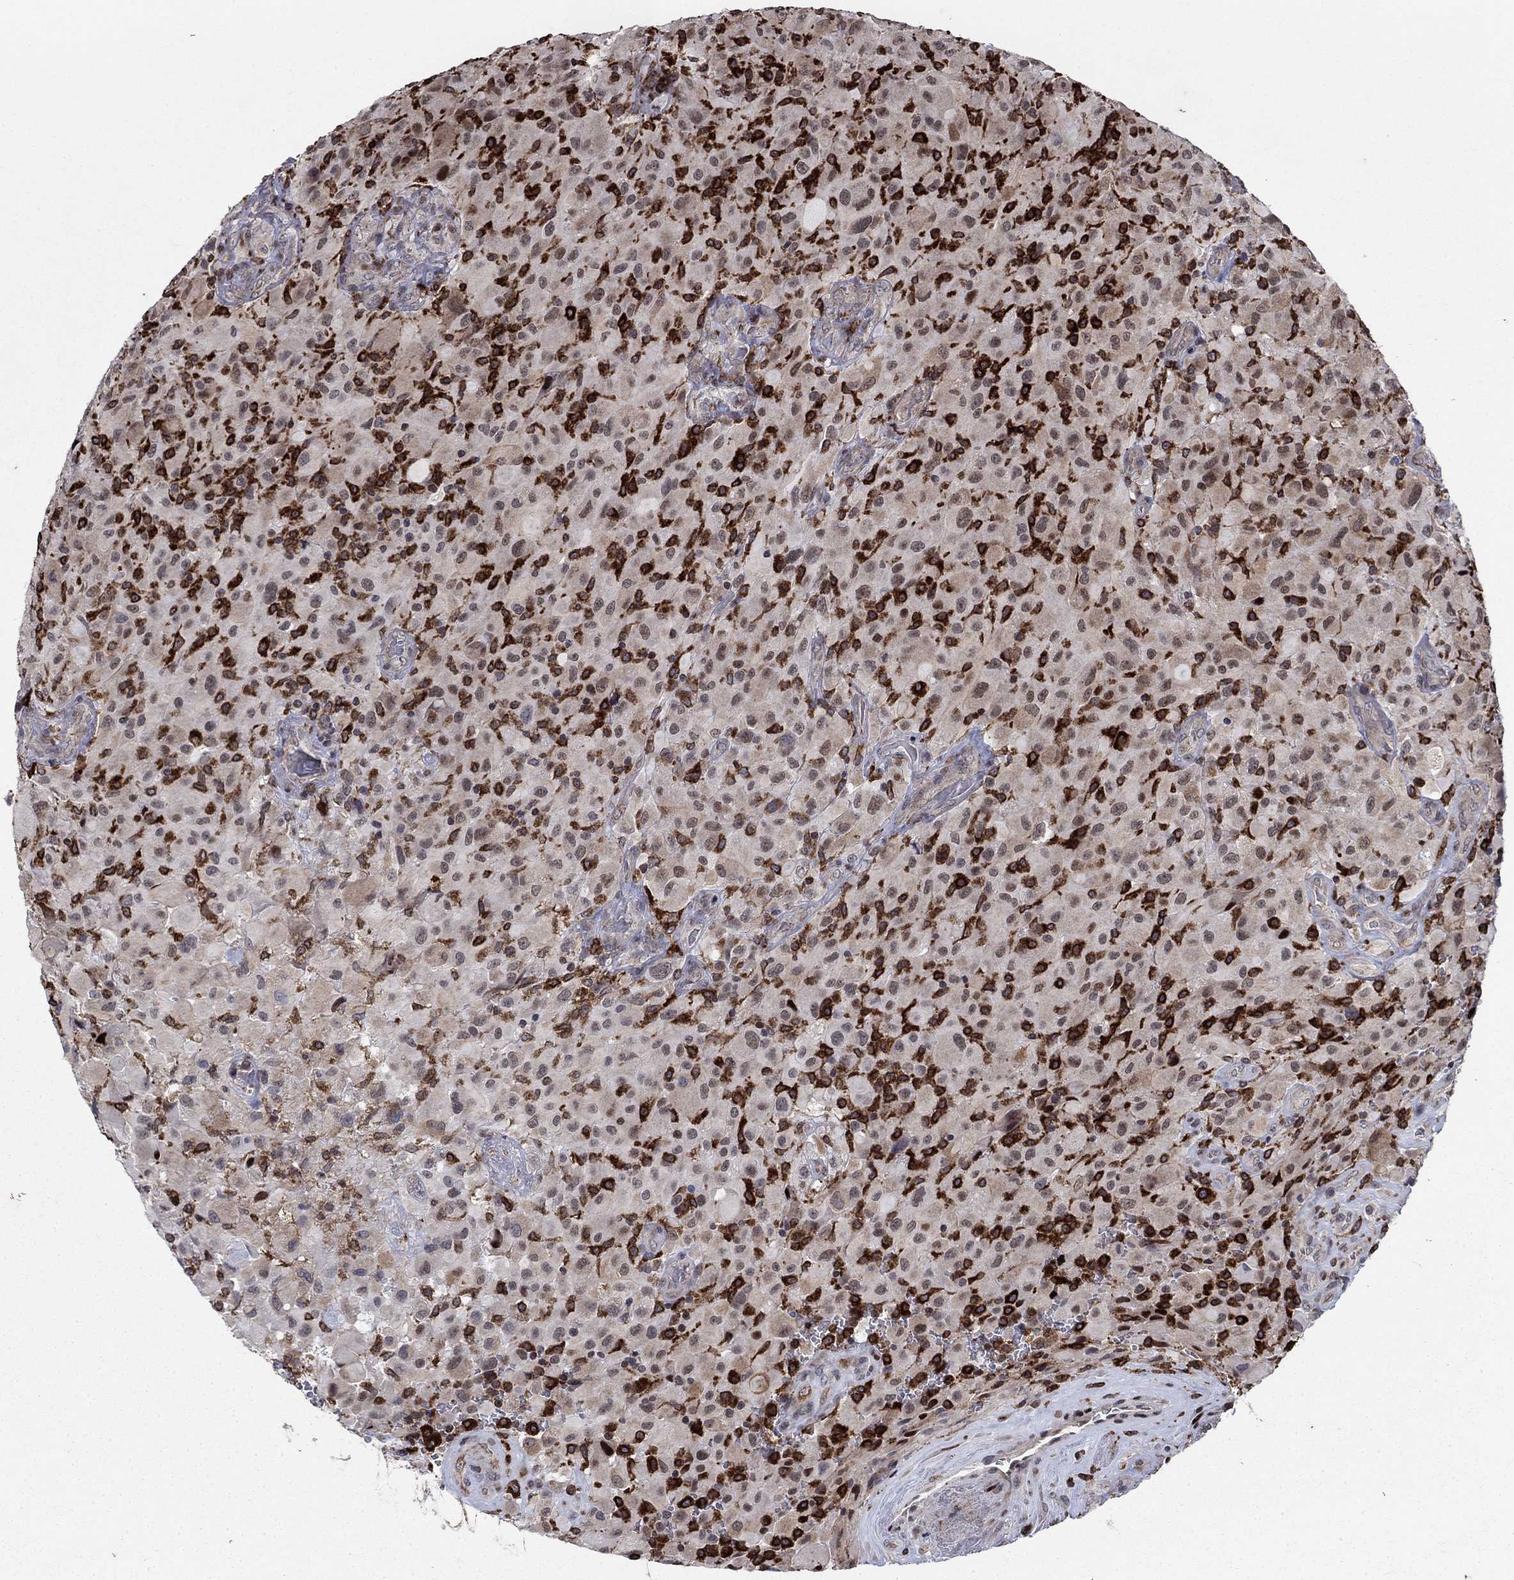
{"staining": {"intensity": "strong", "quantity": "25%-75%", "location": "cytoplasmic/membranous"}, "tissue": "glioma", "cell_type": "Tumor cells", "image_type": "cancer", "snomed": [{"axis": "morphology", "description": "Glioma, malignant, High grade"}, {"axis": "topography", "description": "Cerebral cortex"}], "caption": "A photomicrograph showing strong cytoplasmic/membranous staining in approximately 25%-75% of tumor cells in malignant glioma (high-grade), as visualized by brown immunohistochemical staining.", "gene": "DHRS7", "patient": {"sex": "male", "age": 35}}